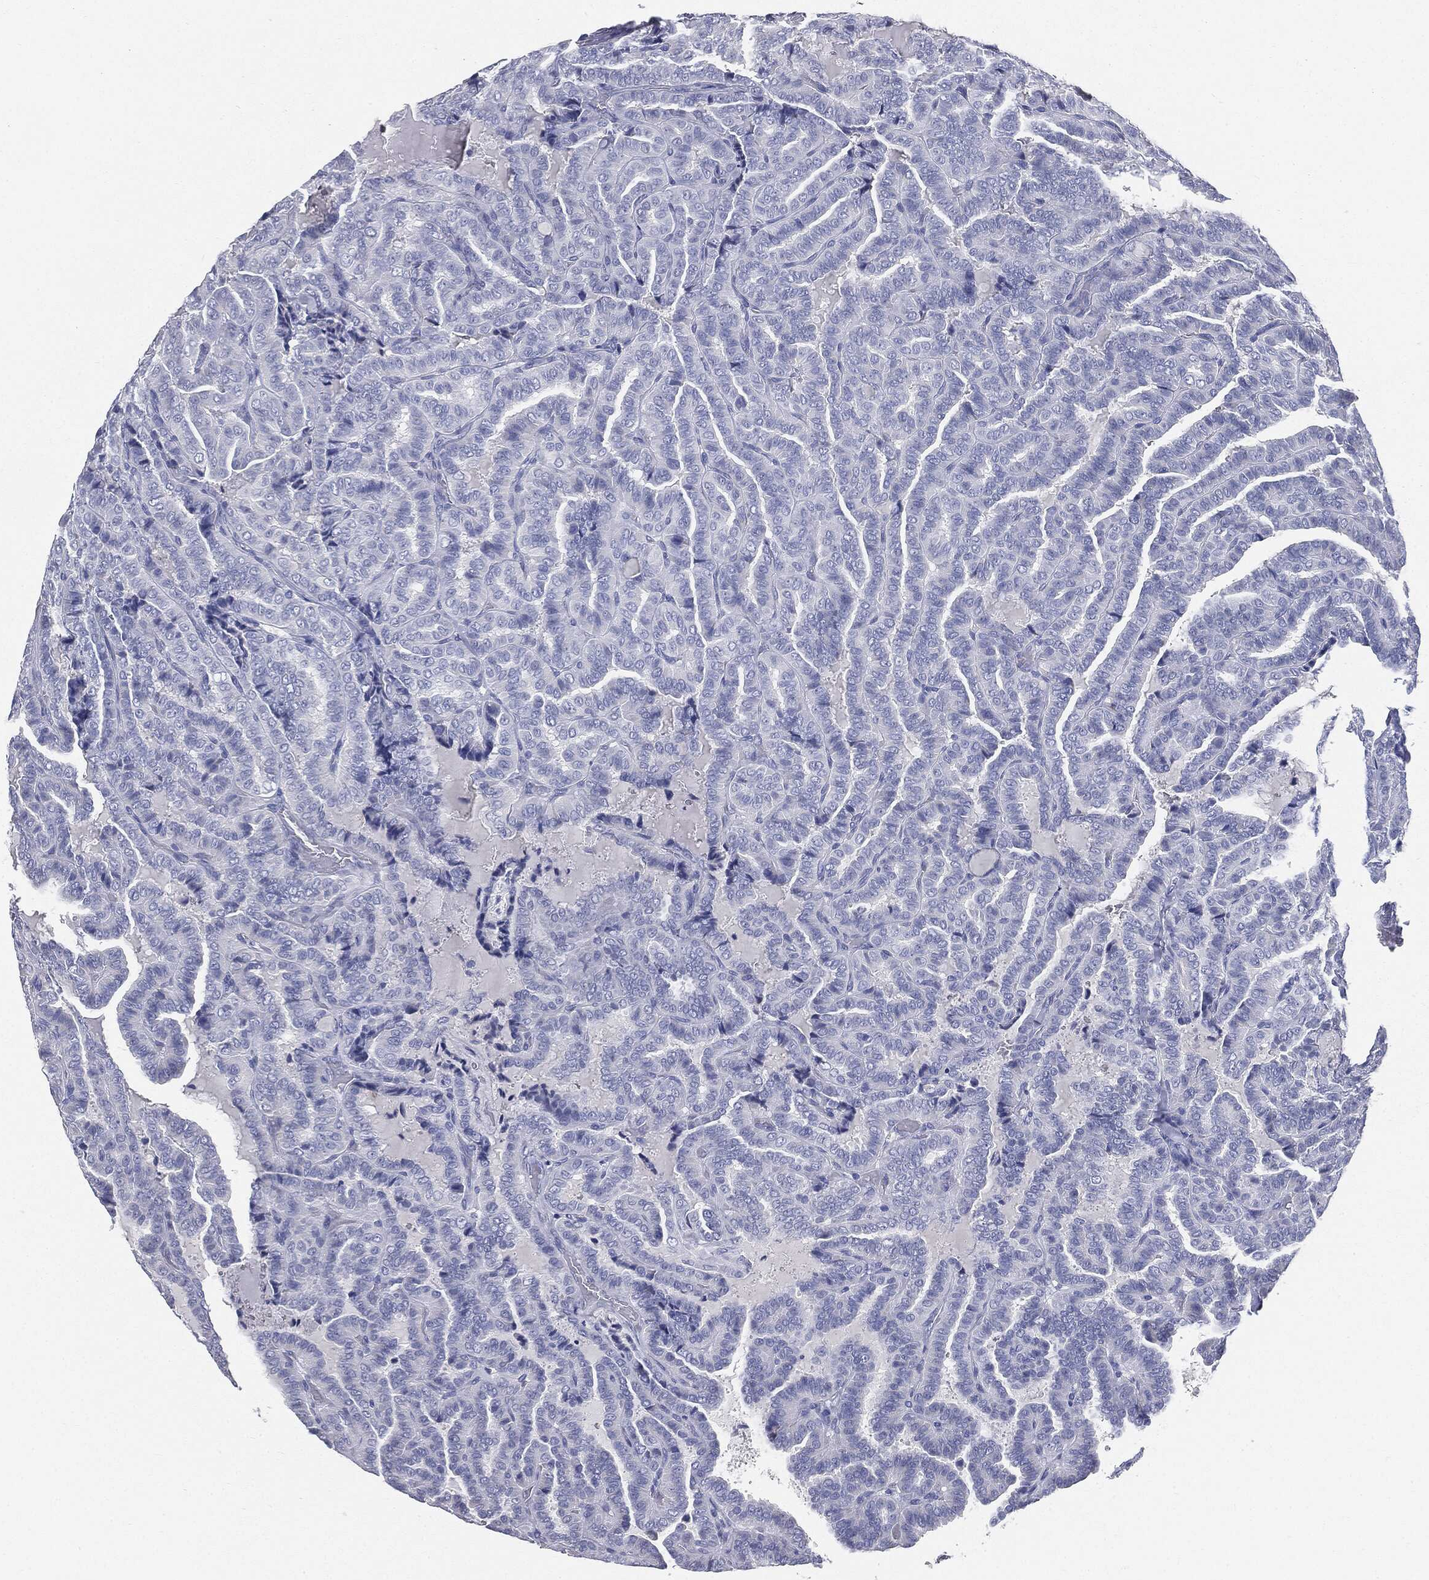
{"staining": {"intensity": "negative", "quantity": "none", "location": "none"}, "tissue": "thyroid cancer", "cell_type": "Tumor cells", "image_type": "cancer", "snomed": [{"axis": "morphology", "description": "Papillary adenocarcinoma, NOS"}, {"axis": "topography", "description": "Thyroid gland"}], "caption": "This is a micrograph of immunohistochemistry staining of thyroid cancer (papillary adenocarcinoma), which shows no staining in tumor cells.", "gene": "CUZD1", "patient": {"sex": "female", "age": 39}}